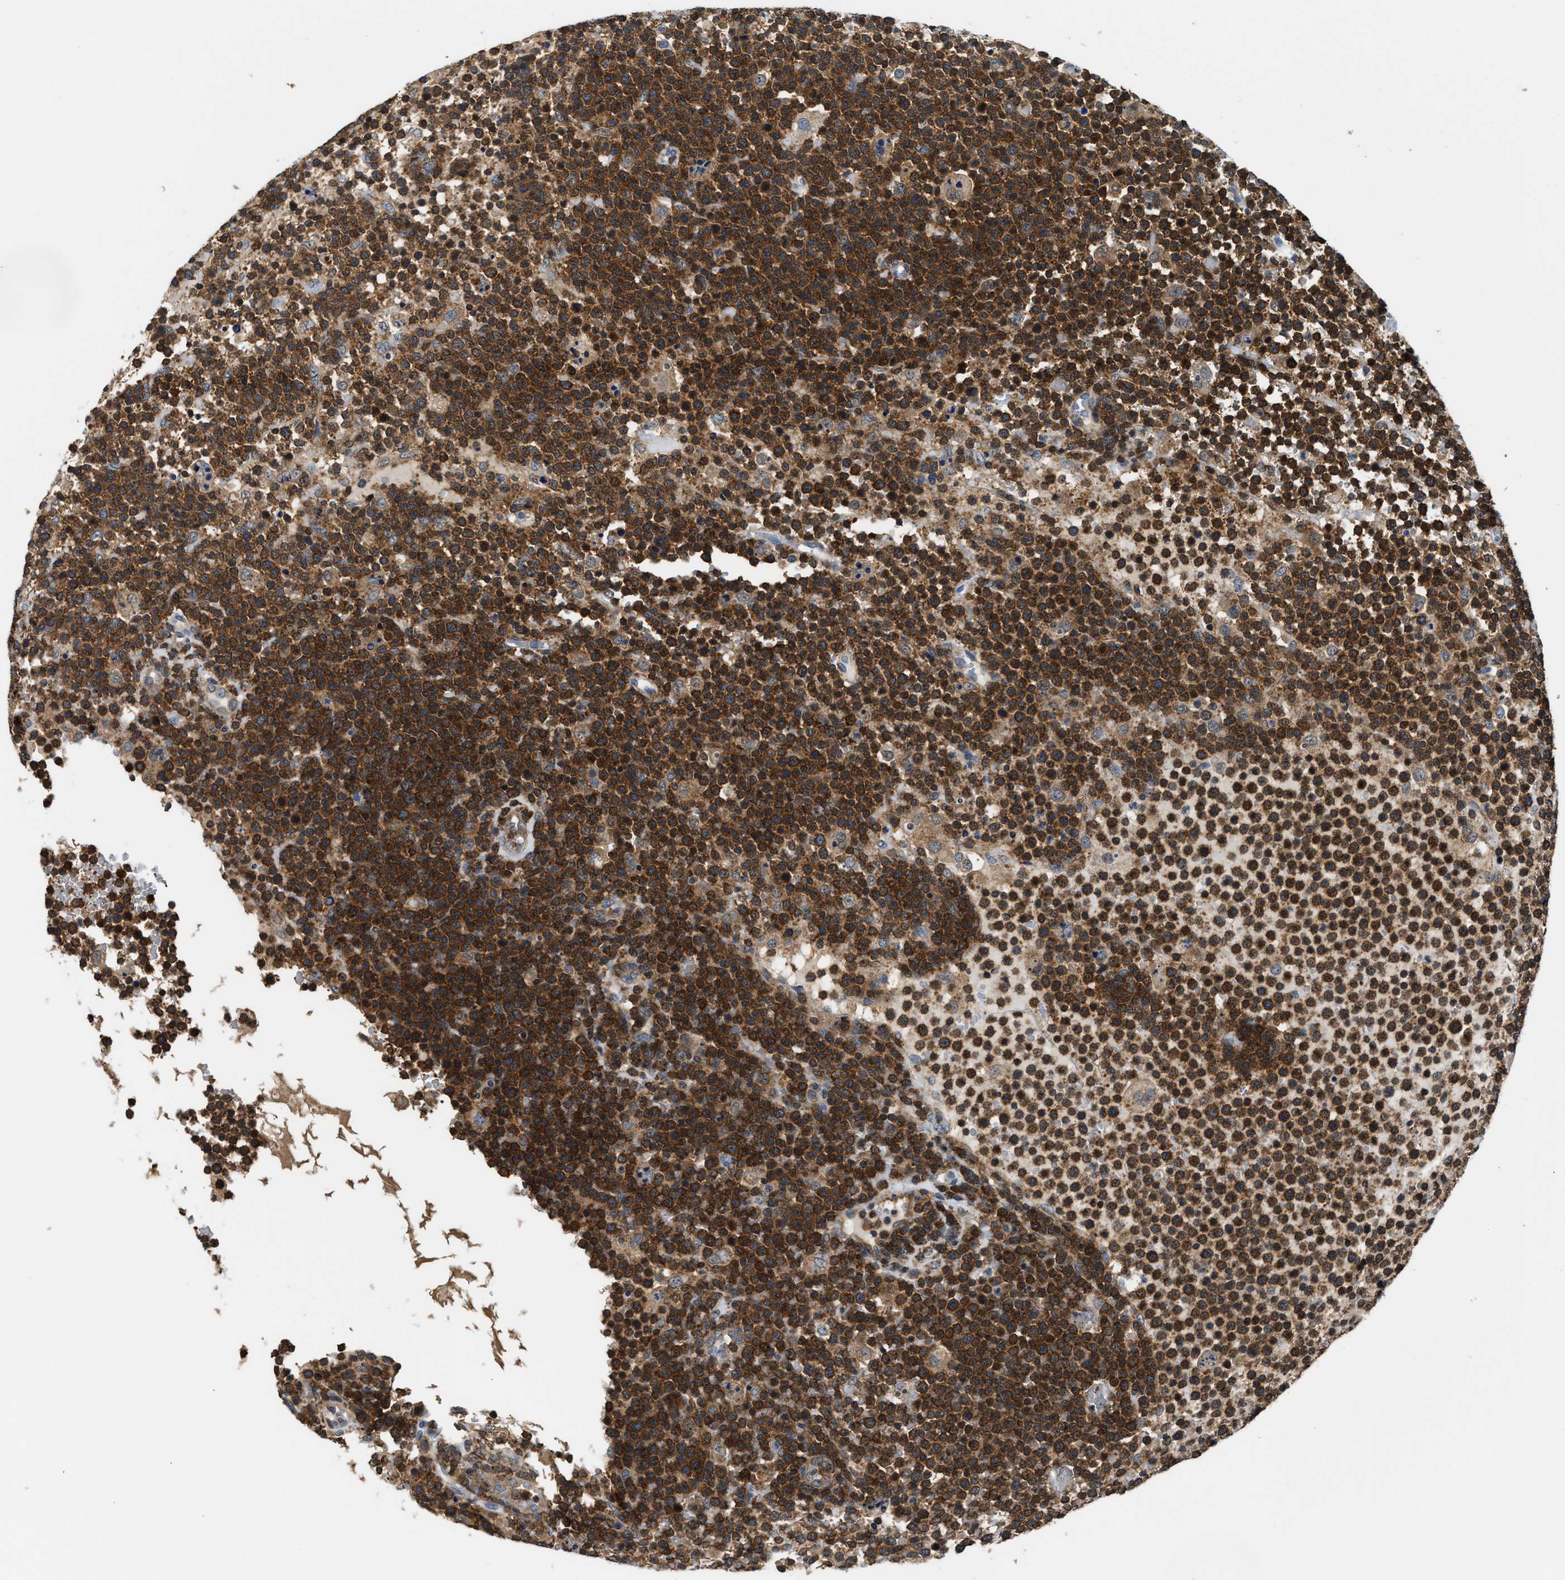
{"staining": {"intensity": "strong", "quantity": ">75%", "location": "cytoplasmic/membranous"}, "tissue": "lymphoma", "cell_type": "Tumor cells", "image_type": "cancer", "snomed": [{"axis": "morphology", "description": "Malignant lymphoma, non-Hodgkin's type, High grade"}, {"axis": "topography", "description": "Lymph node"}], "caption": "High-magnification brightfield microscopy of lymphoma stained with DAB (3,3'-diaminobenzidine) (brown) and counterstained with hematoxylin (blue). tumor cells exhibit strong cytoplasmic/membranous positivity is appreciated in about>75% of cells.", "gene": "CCM2", "patient": {"sex": "male", "age": 61}}